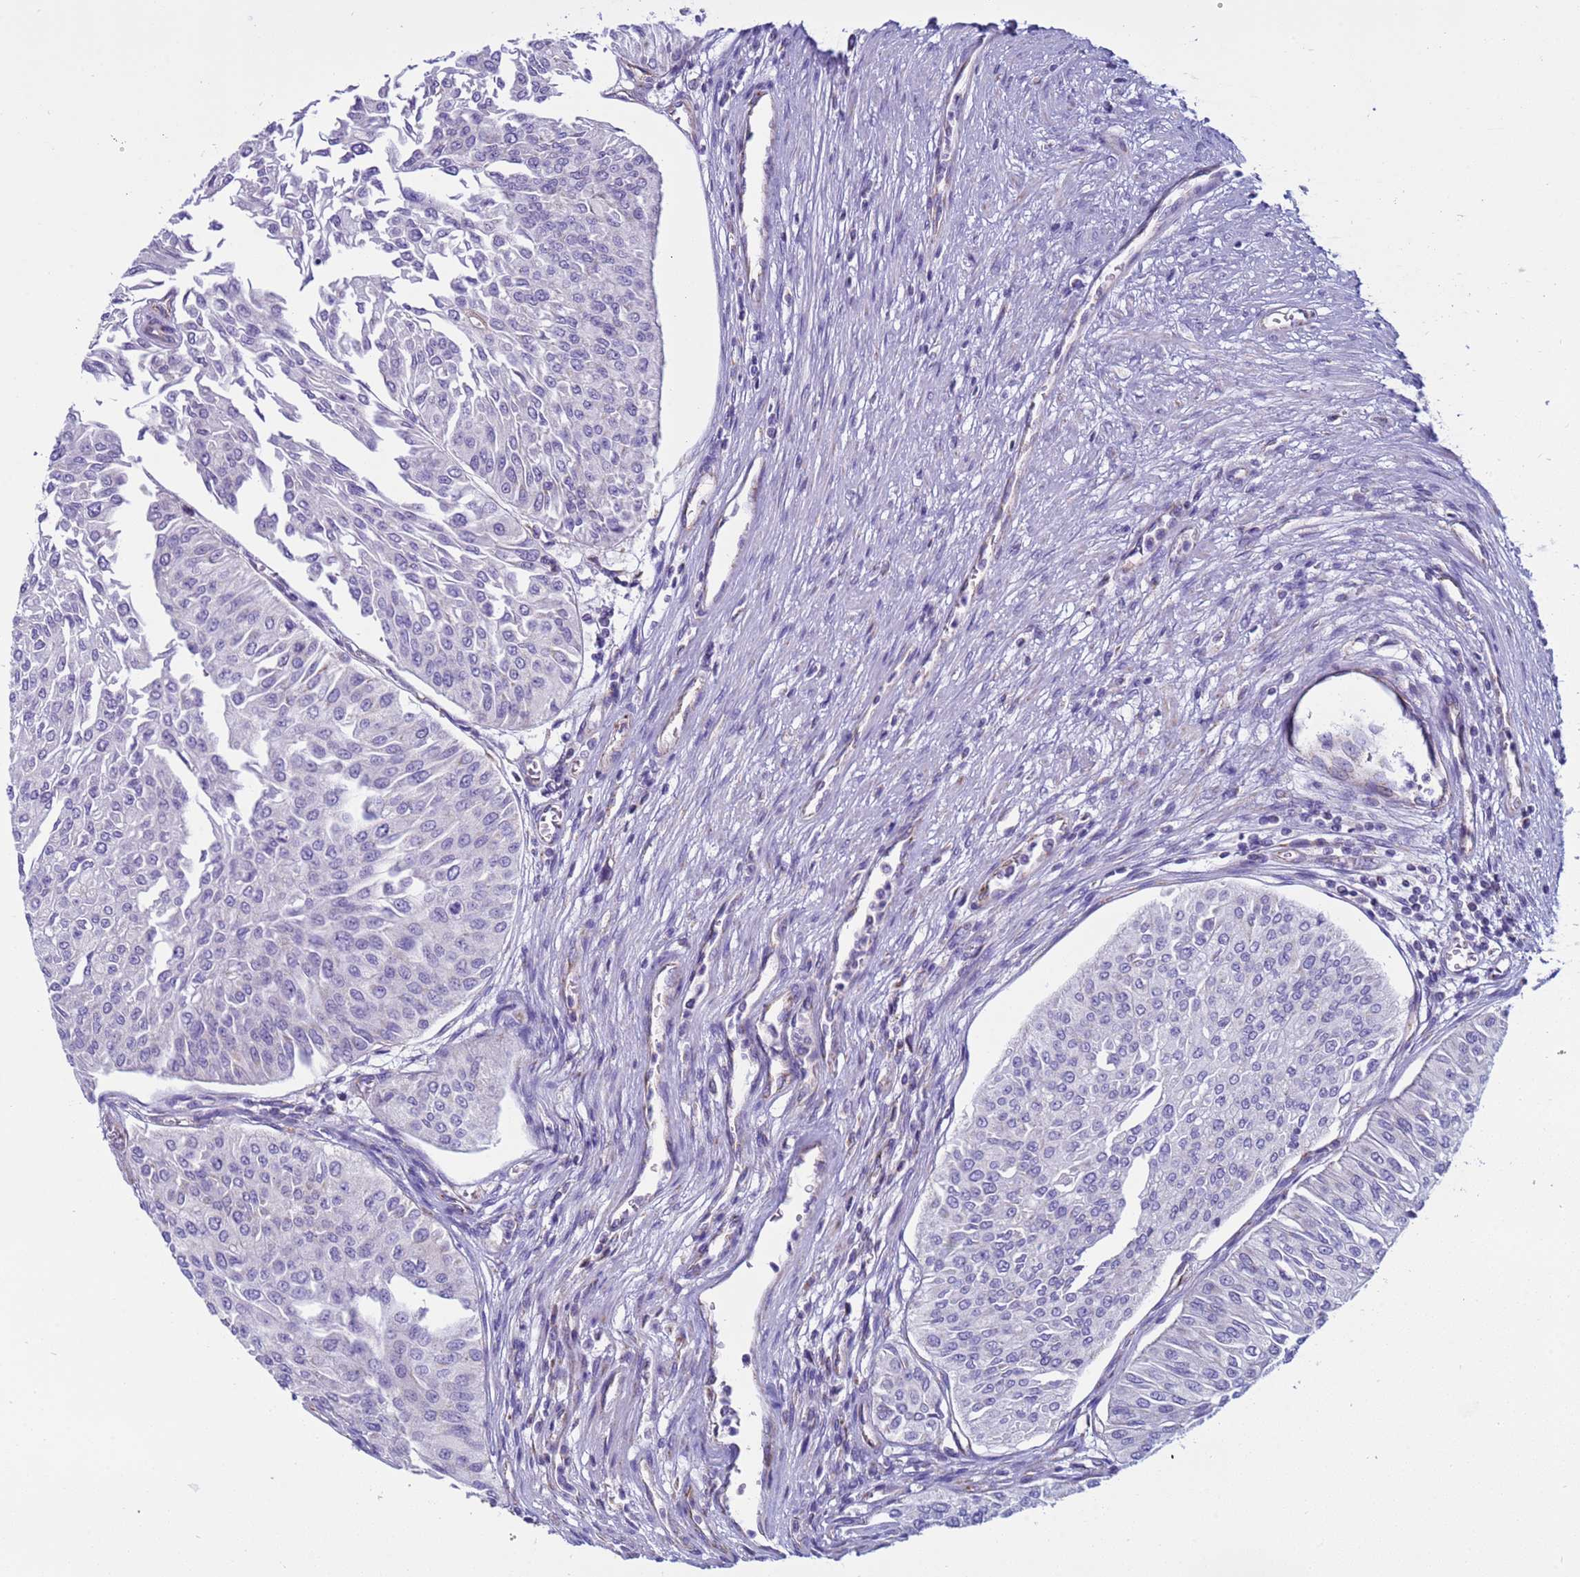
{"staining": {"intensity": "negative", "quantity": "none", "location": "none"}, "tissue": "urothelial cancer", "cell_type": "Tumor cells", "image_type": "cancer", "snomed": [{"axis": "morphology", "description": "Urothelial carcinoma, Low grade"}, {"axis": "topography", "description": "Urinary bladder"}], "caption": "Immunohistochemistry (IHC) micrograph of neoplastic tissue: urothelial cancer stained with DAB (3,3'-diaminobenzidine) exhibits no significant protein staining in tumor cells.", "gene": "NCALD", "patient": {"sex": "male", "age": 67}}